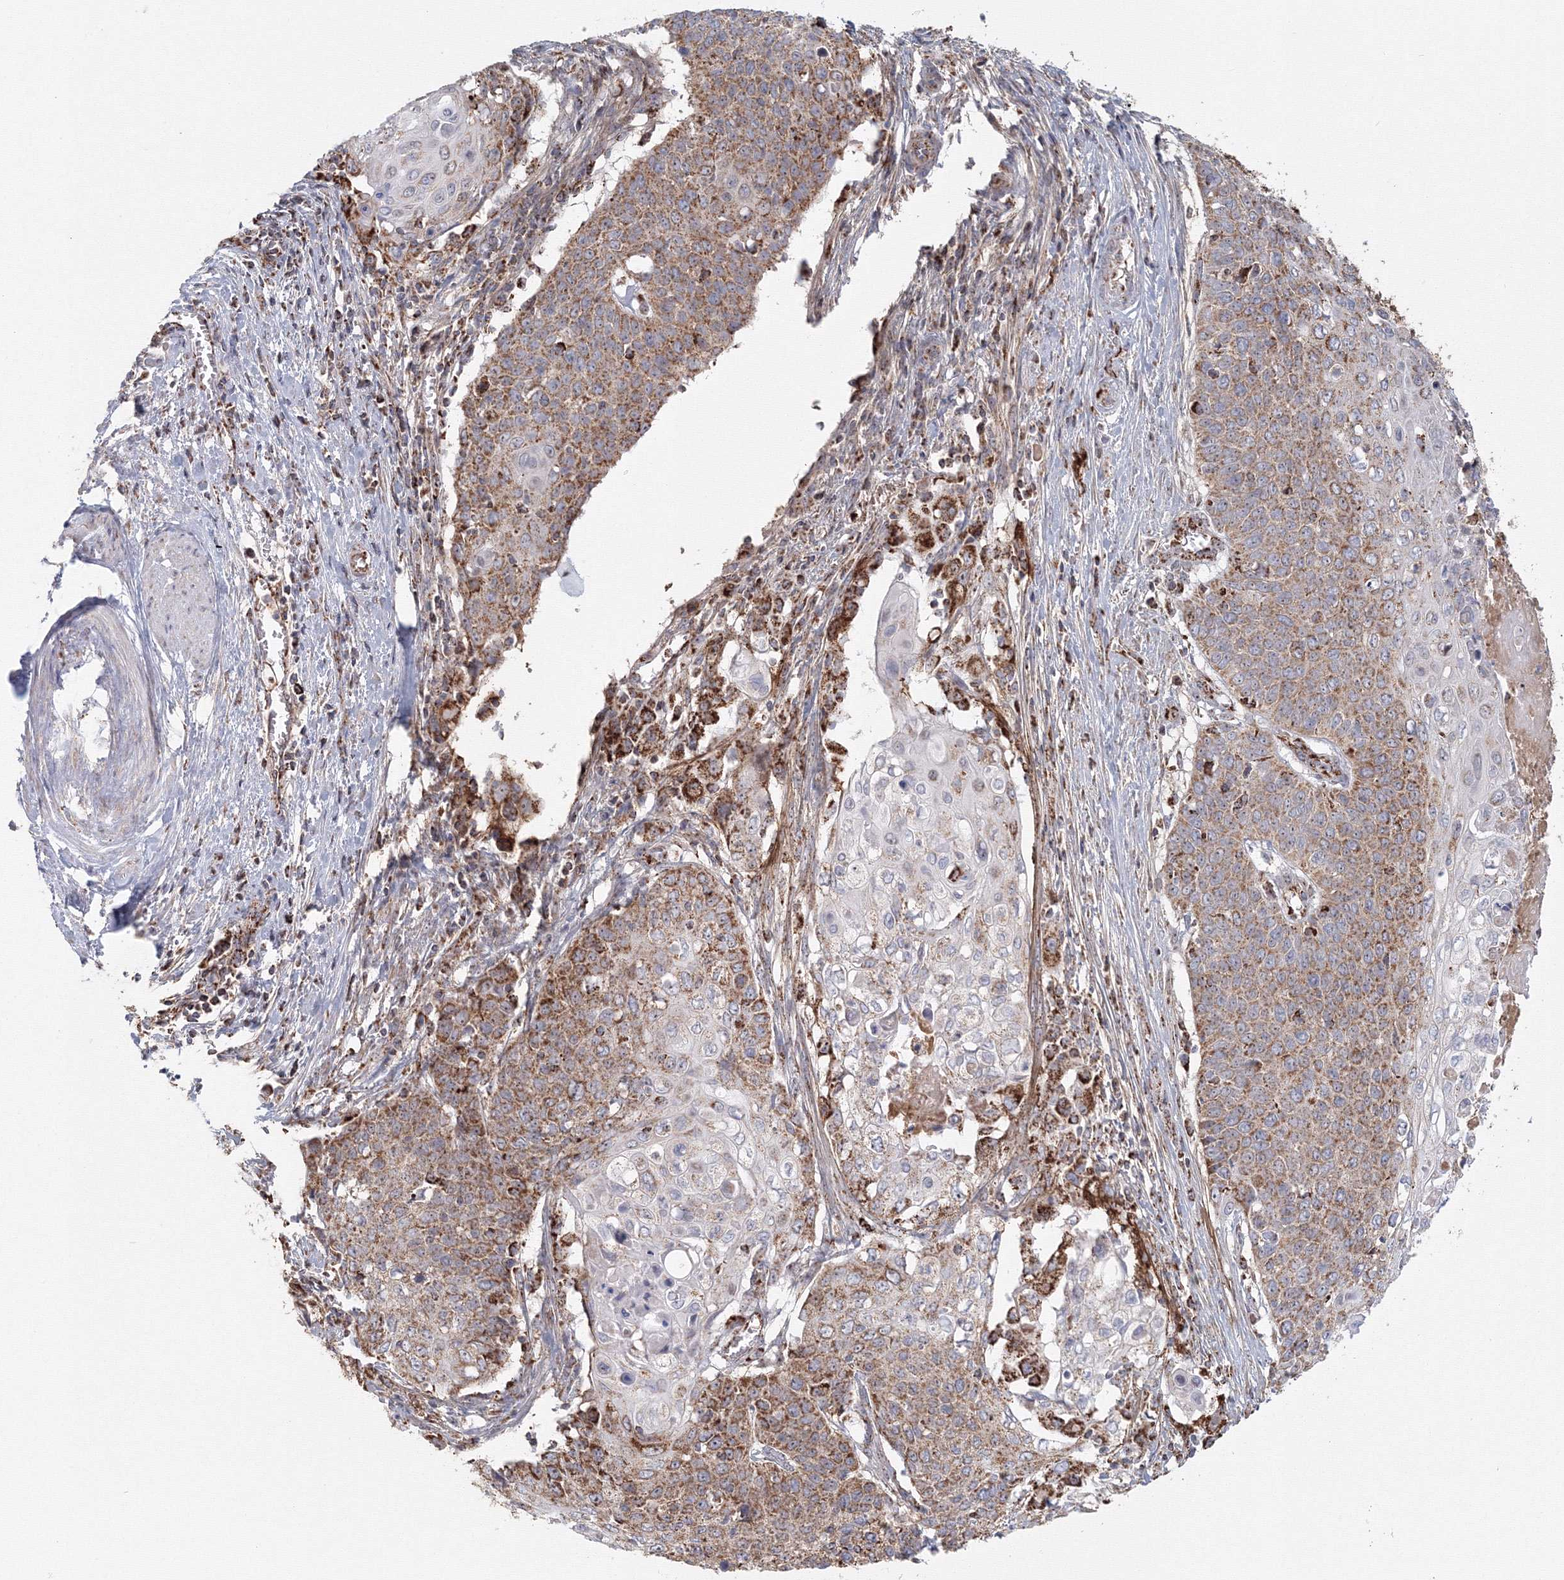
{"staining": {"intensity": "moderate", "quantity": ">75%", "location": "cytoplasmic/membranous"}, "tissue": "cervical cancer", "cell_type": "Tumor cells", "image_type": "cancer", "snomed": [{"axis": "morphology", "description": "Squamous cell carcinoma, NOS"}, {"axis": "topography", "description": "Cervix"}], "caption": "The image exhibits a brown stain indicating the presence of a protein in the cytoplasmic/membranous of tumor cells in cervical squamous cell carcinoma. Nuclei are stained in blue.", "gene": "GRPEL1", "patient": {"sex": "female", "age": 39}}